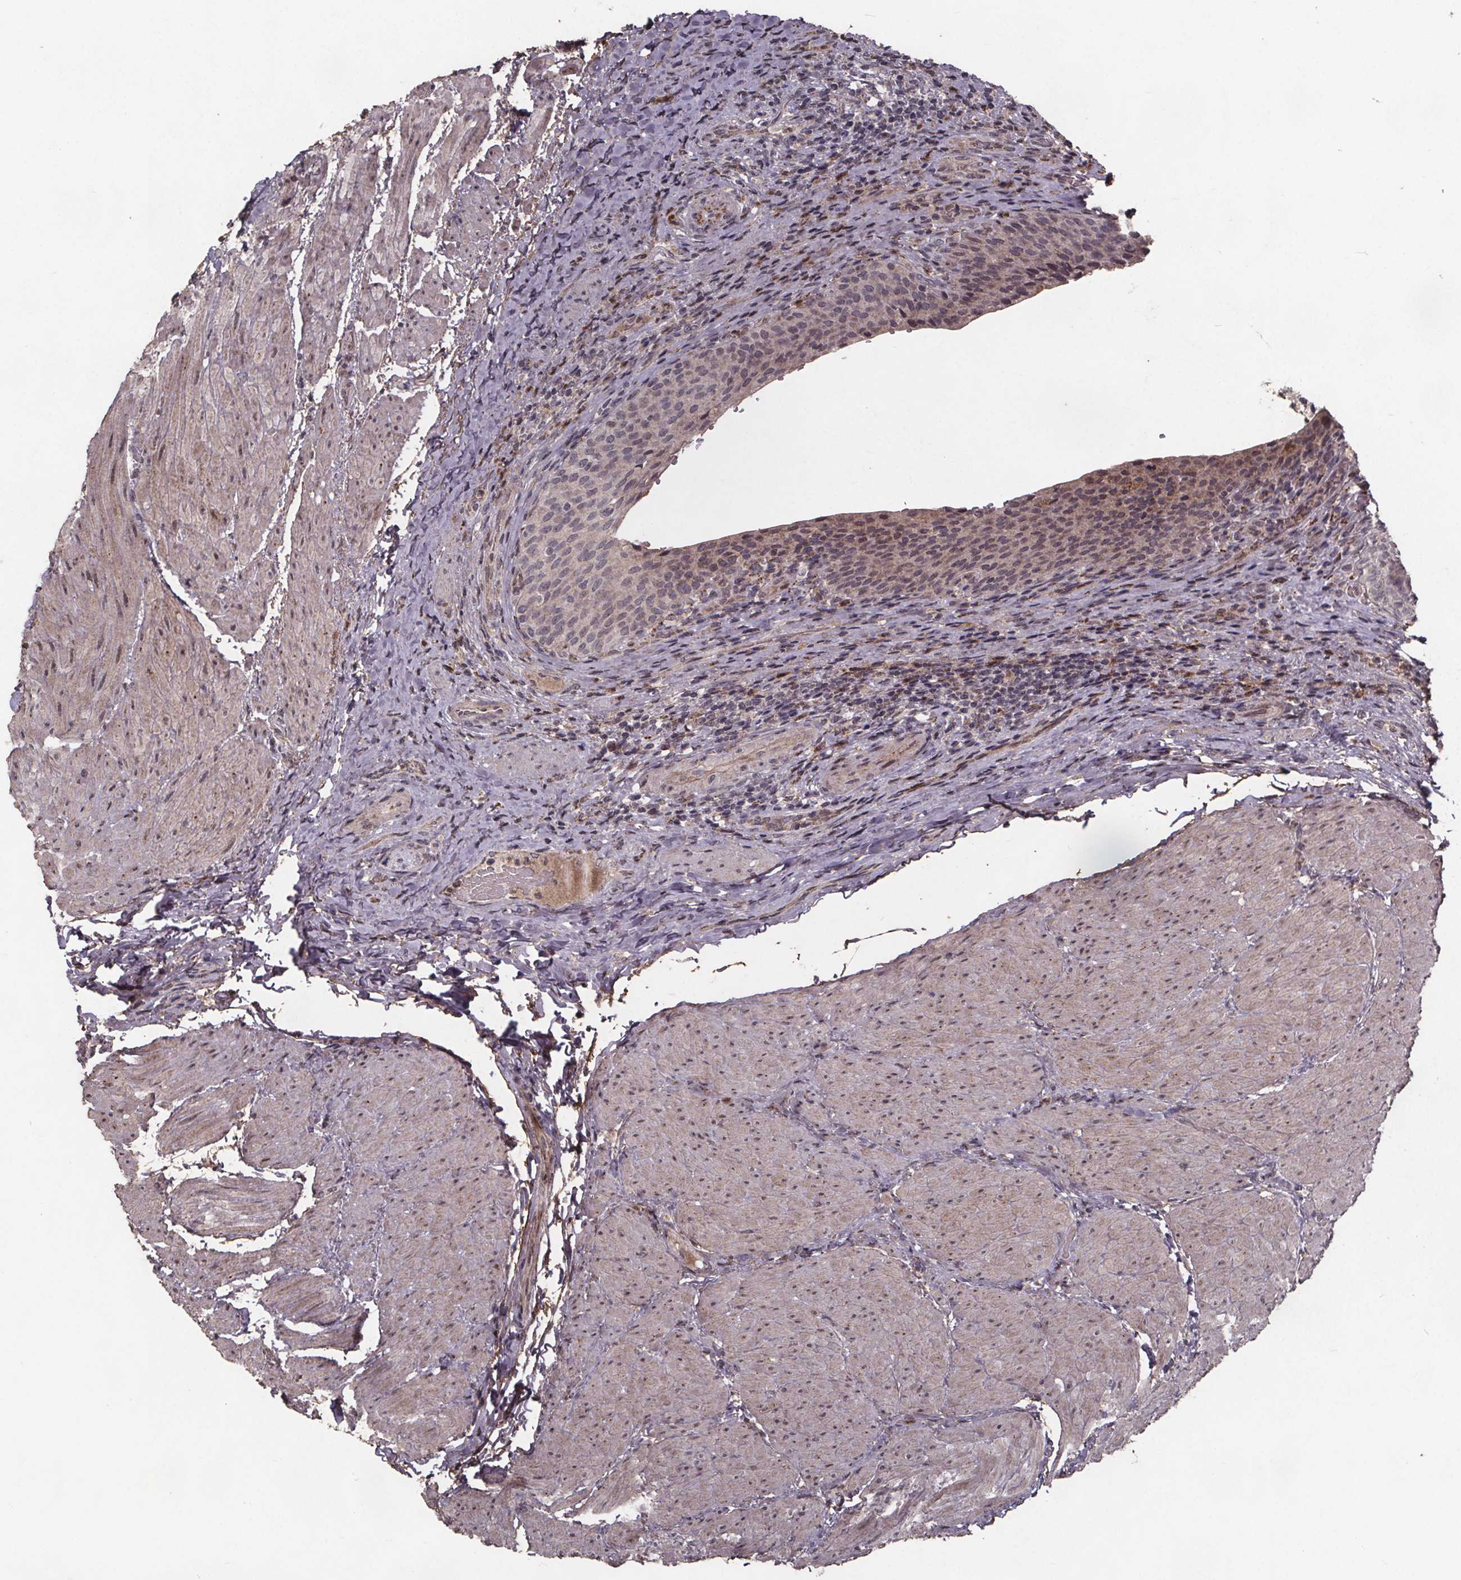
{"staining": {"intensity": "weak", "quantity": "25%-75%", "location": "nuclear"}, "tissue": "urinary bladder", "cell_type": "Urothelial cells", "image_type": "normal", "snomed": [{"axis": "morphology", "description": "Normal tissue, NOS"}, {"axis": "topography", "description": "Urinary bladder"}, {"axis": "topography", "description": "Peripheral nerve tissue"}], "caption": "A histopathology image of human urinary bladder stained for a protein reveals weak nuclear brown staining in urothelial cells.", "gene": "GPX3", "patient": {"sex": "male", "age": 66}}